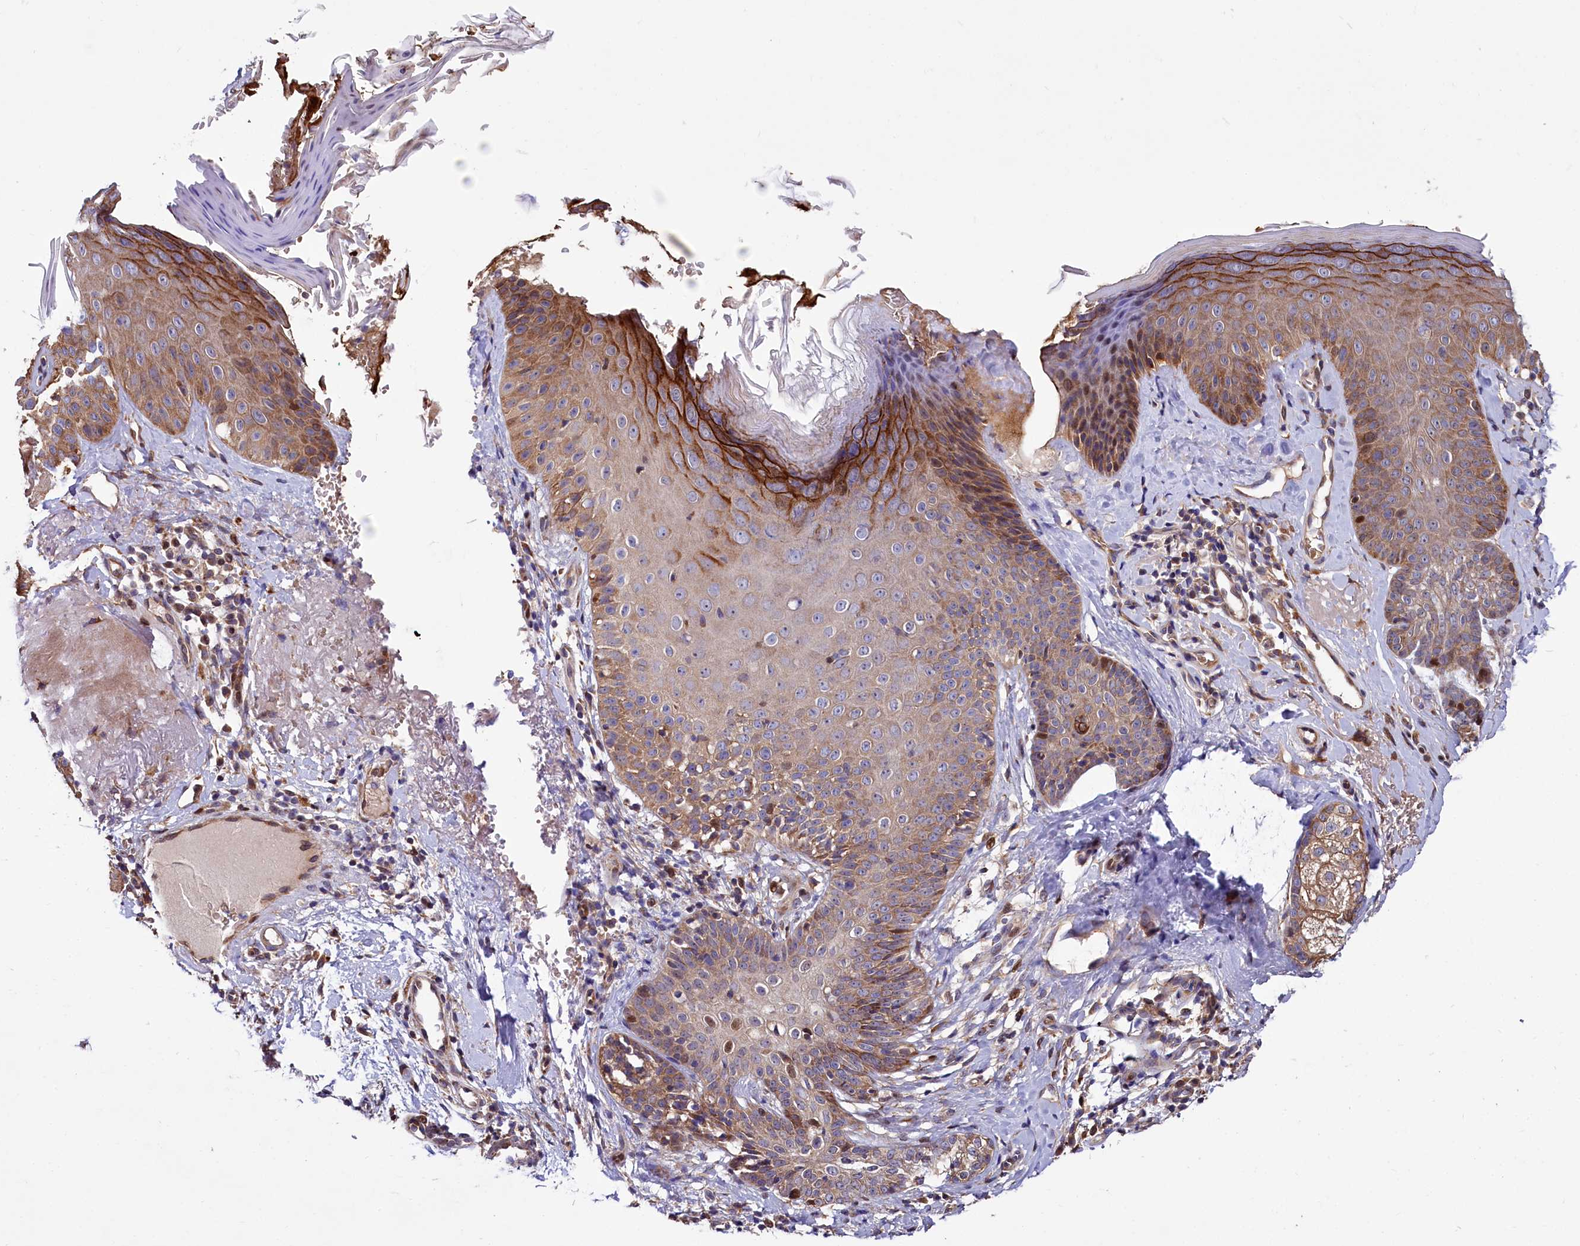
{"staining": {"intensity": "strong", "quantity": ">75%", "location": "cytoplasmic/membranous"}, "tissue": "skin", "cell_type": "Fibroblasts", "image_type": "normal", "snomed": [{"axis": "morphology", "description": "Normal tissue, NOS"}, {"axis": "topography", "description": "Skin"}], "caption": "Skin stained with IHC displays strong cytoplasmic/membranous positivity in approximately >75% of fibroblasts. The staining was performed using DAB to visualize the protein expression in brown, while the nuclei were stained in blue with hematoxylin (Magnification: 20x).", "gene": "PDZRN3", "patient": {"sex": "male", "age": 57}}